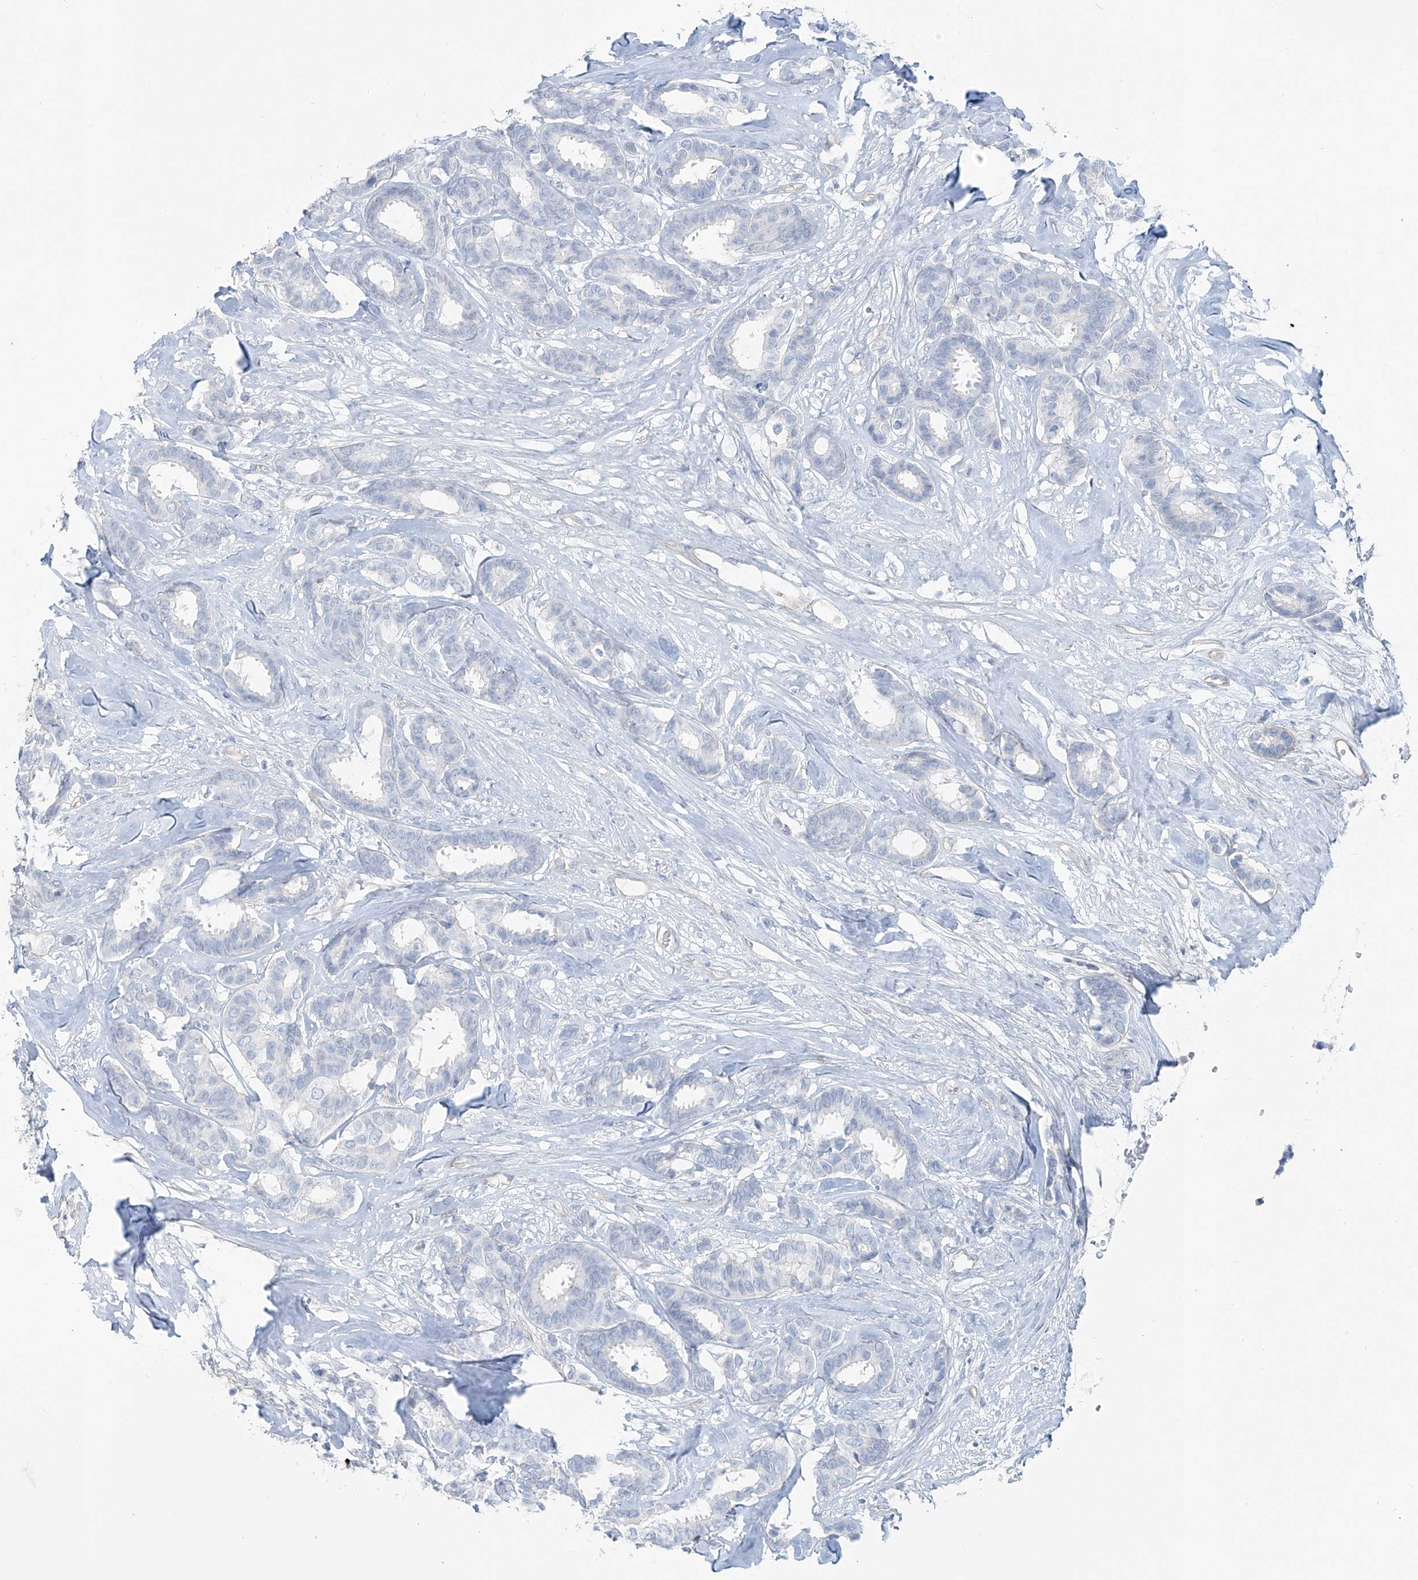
{"staining": {"intensity": "negative", "quantity": "none", "location": "none"}, "tissue": "breast cancer", "cell_type": "Tumor cells", "image_type": "cancer", "snomed": [{"axis": "morphology", "description": "Duct carcinoma"}, {"axis": "topography", "description": "Breast"}], "caption": "This is an immunohistochemistry photomicrograph of breast intraductal carcinoma. There is no staining in tumor cells.", "gene": "TUBE1", "patient": {"sex": "female", "age": 87}}